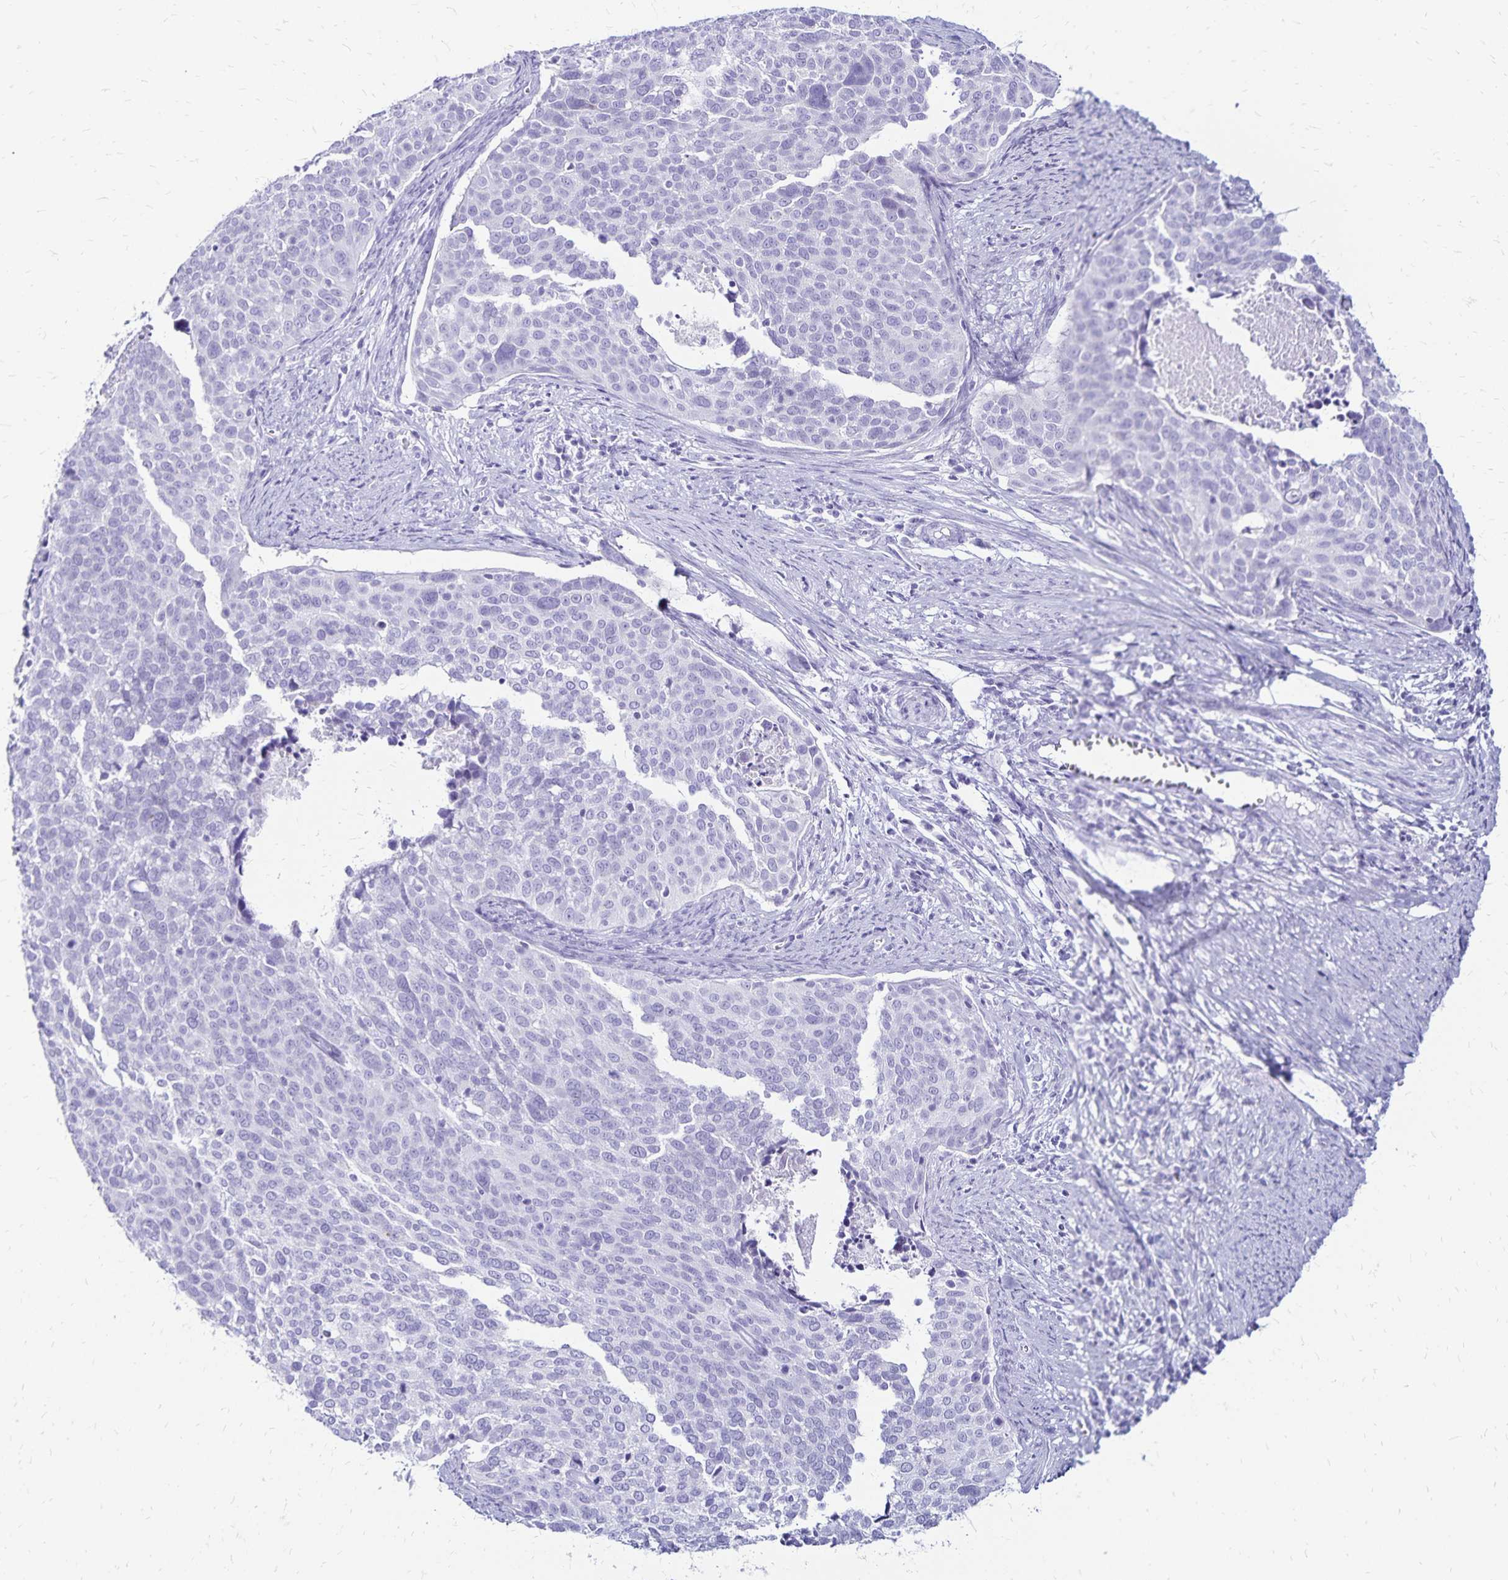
{"staining": {"intensity": "negative", "quantity": "none", "location": "none"}, "tissue": "cervical cancer", "cell_type": "Tumor cells", "image_type": "cancer", "snomed": [{"axis": "morphology", "description": "Squamous cell carcinoma, NOS"}, {"axis": "topography", "description": "Cervix"}], "caption": "DAB (3,3'-diaminobenzidine) immunohistochemical staining of human squamous cell carcinoma (cervical) exhibits no significant staining in tumor cells. The staining is performed using DAB (3,3'-diaminobenzidine) brown chromogen with nuclei counter-stained in using hematoxylin.", "gene": "LIN28B", "patient": {"sex": "female", "age": 39}}